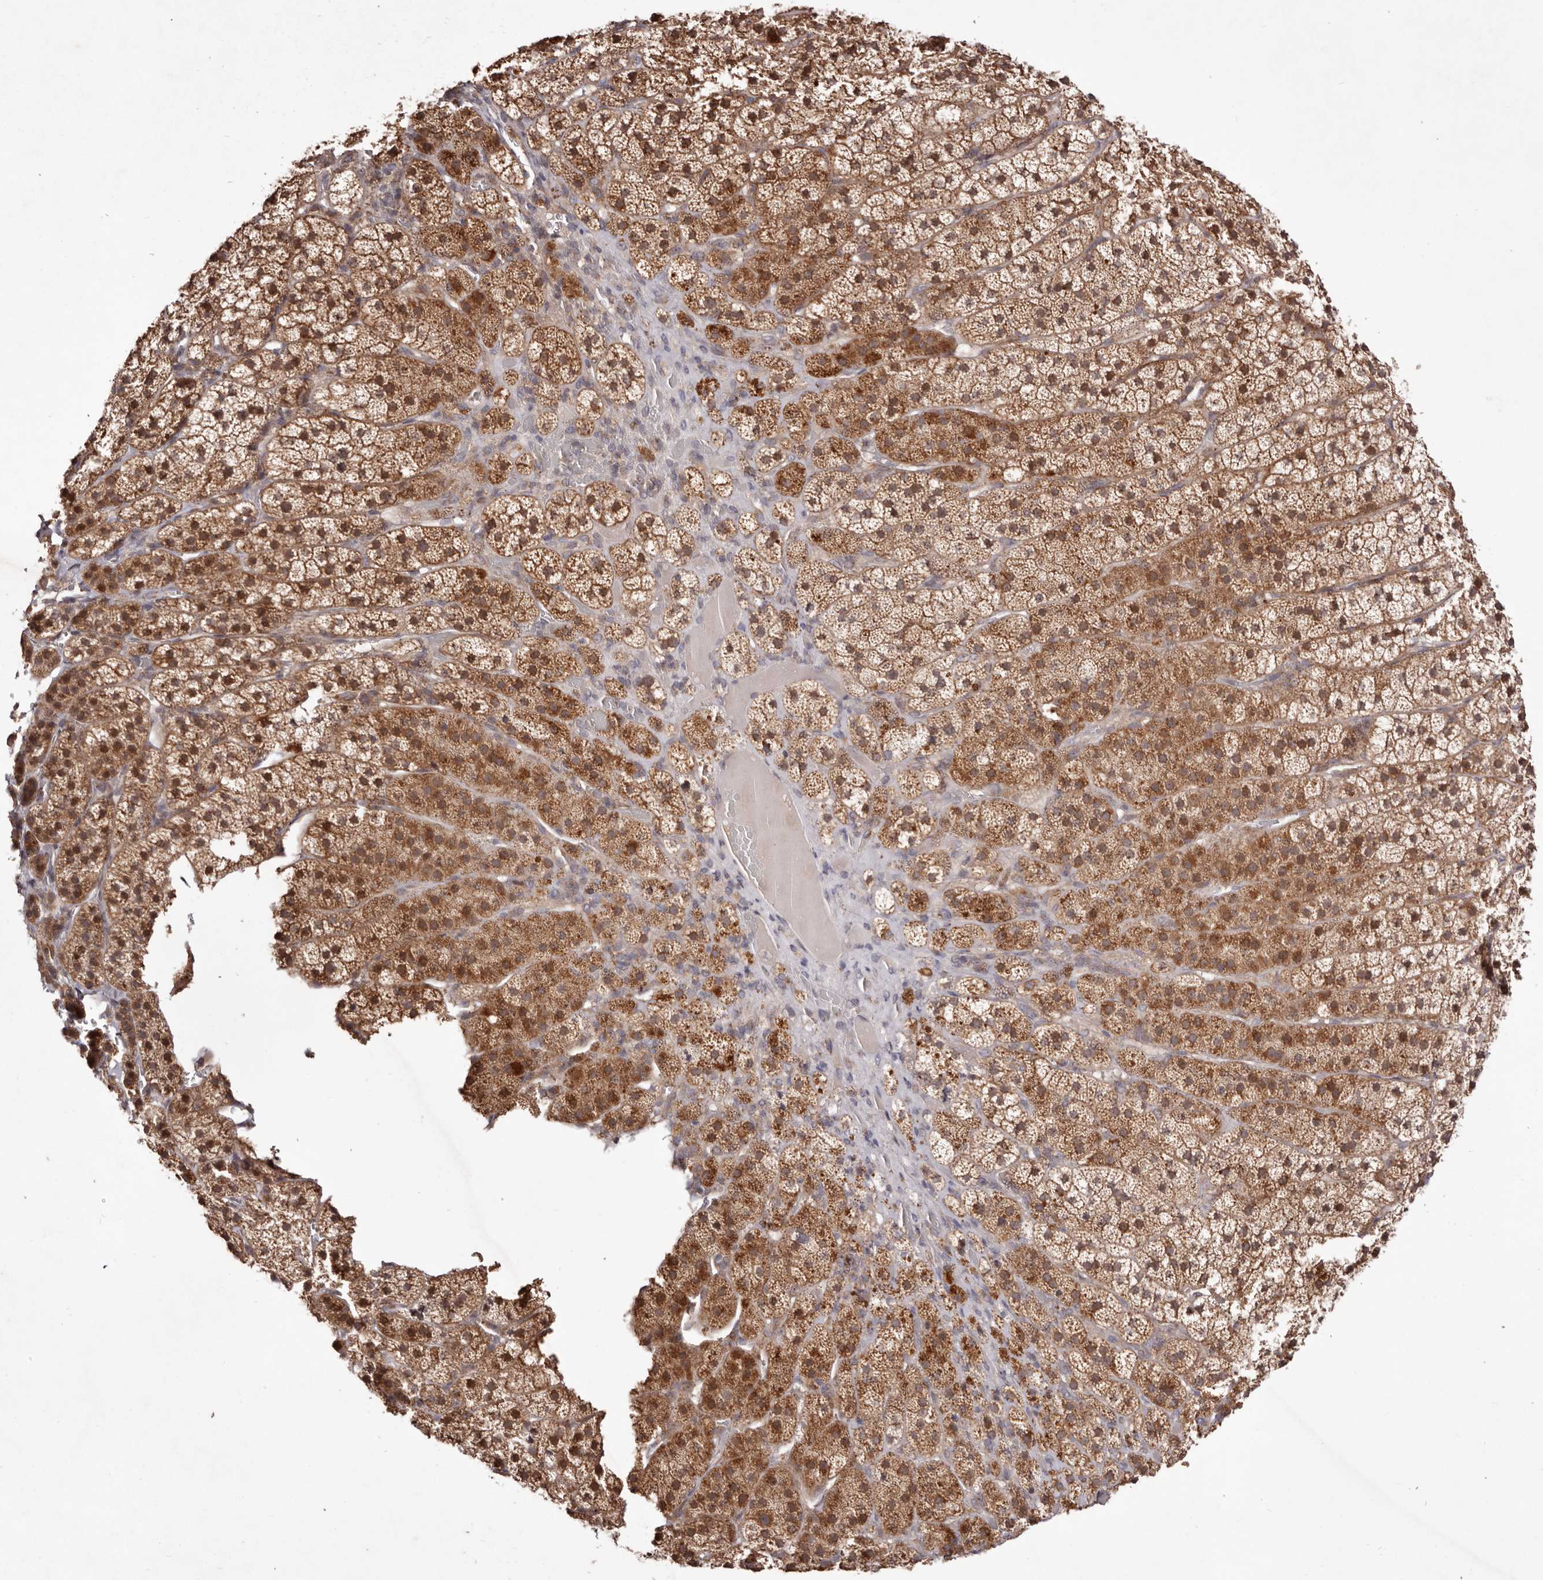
{"staining": {"intensity": "moderate", "quantity": ">75%", "location": "cytoplasmic/membranous"}, "tissue": "adrenal gland", "cell_type": "Glandular cells", "image_type": "normal", "snomed": [{"axis": "morphology", "description": "Normal tissue, NOS"}, {"axis": "topography", "description": "Adrenal gland"}], "caption": "Protein analysis of normal adrenal gland reveals moderate cytoplasmic/membranous staining in about >75% of glandular cells. The staining was performed using DAB (3,3'-diaminobenzidine), with brown indicating positive protein expression. Nuclei are stained blue with hematoxylin.", "gene": "EGR3", "patient": {"sex": "female", "age": 44}}